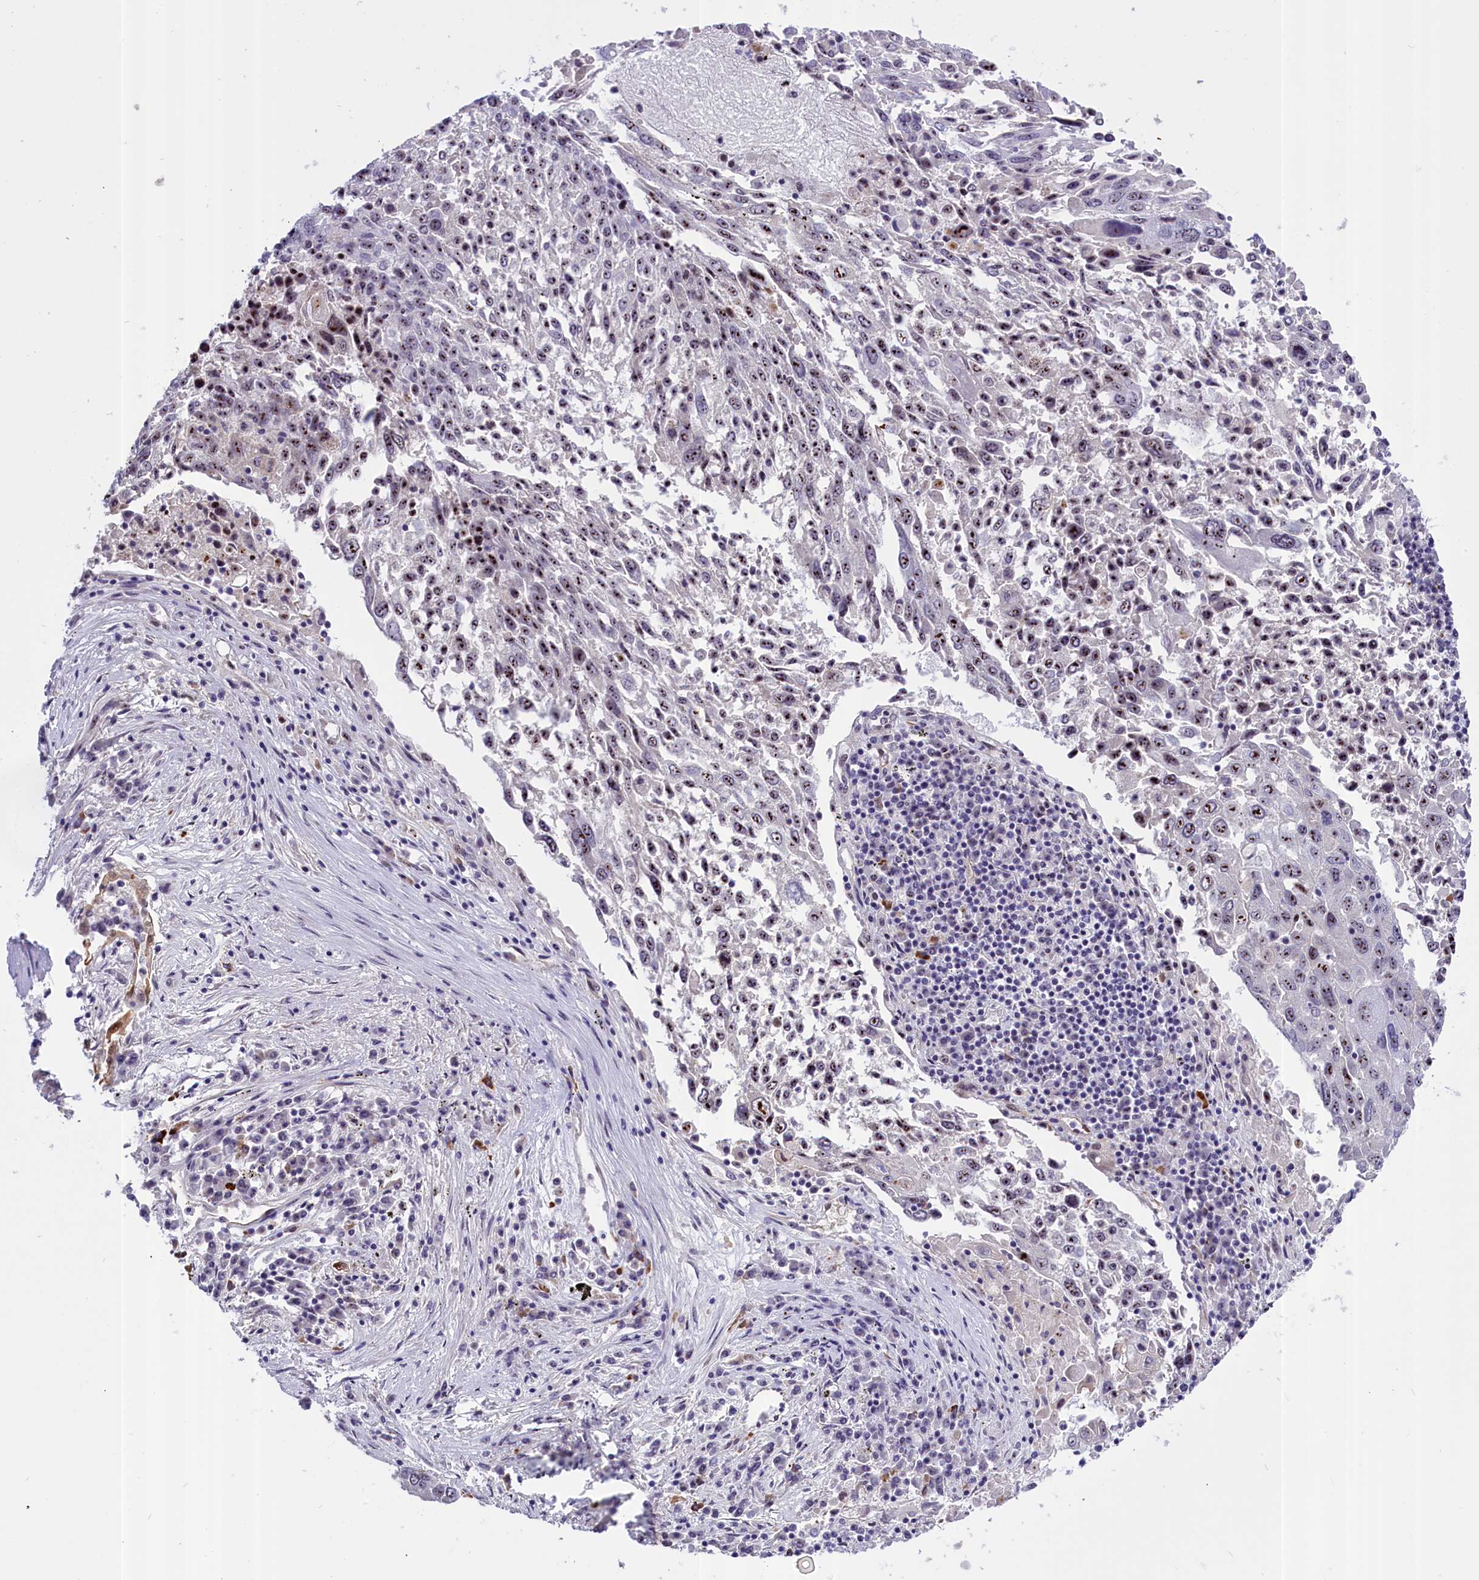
{"staining": {"intensity": "moderate", "quantity": "25%-75%", "location": "nuclear"}, "tissue": "lung cancer", "cell_type": "Tumor cells", "image_type": "cancer", "snomed": [{"axis": "morphology", "description": "Squamous cell carcinoma, NOS"}, {"axis": "topography", "description": "Lung"}], "caption": "Protein staining of lung cancer tissue reveals moderate nuclear expression in about 25%-75% of tumor cells.", "gene": "TBL3", "patient": {"sex": "male", "age": 65}}